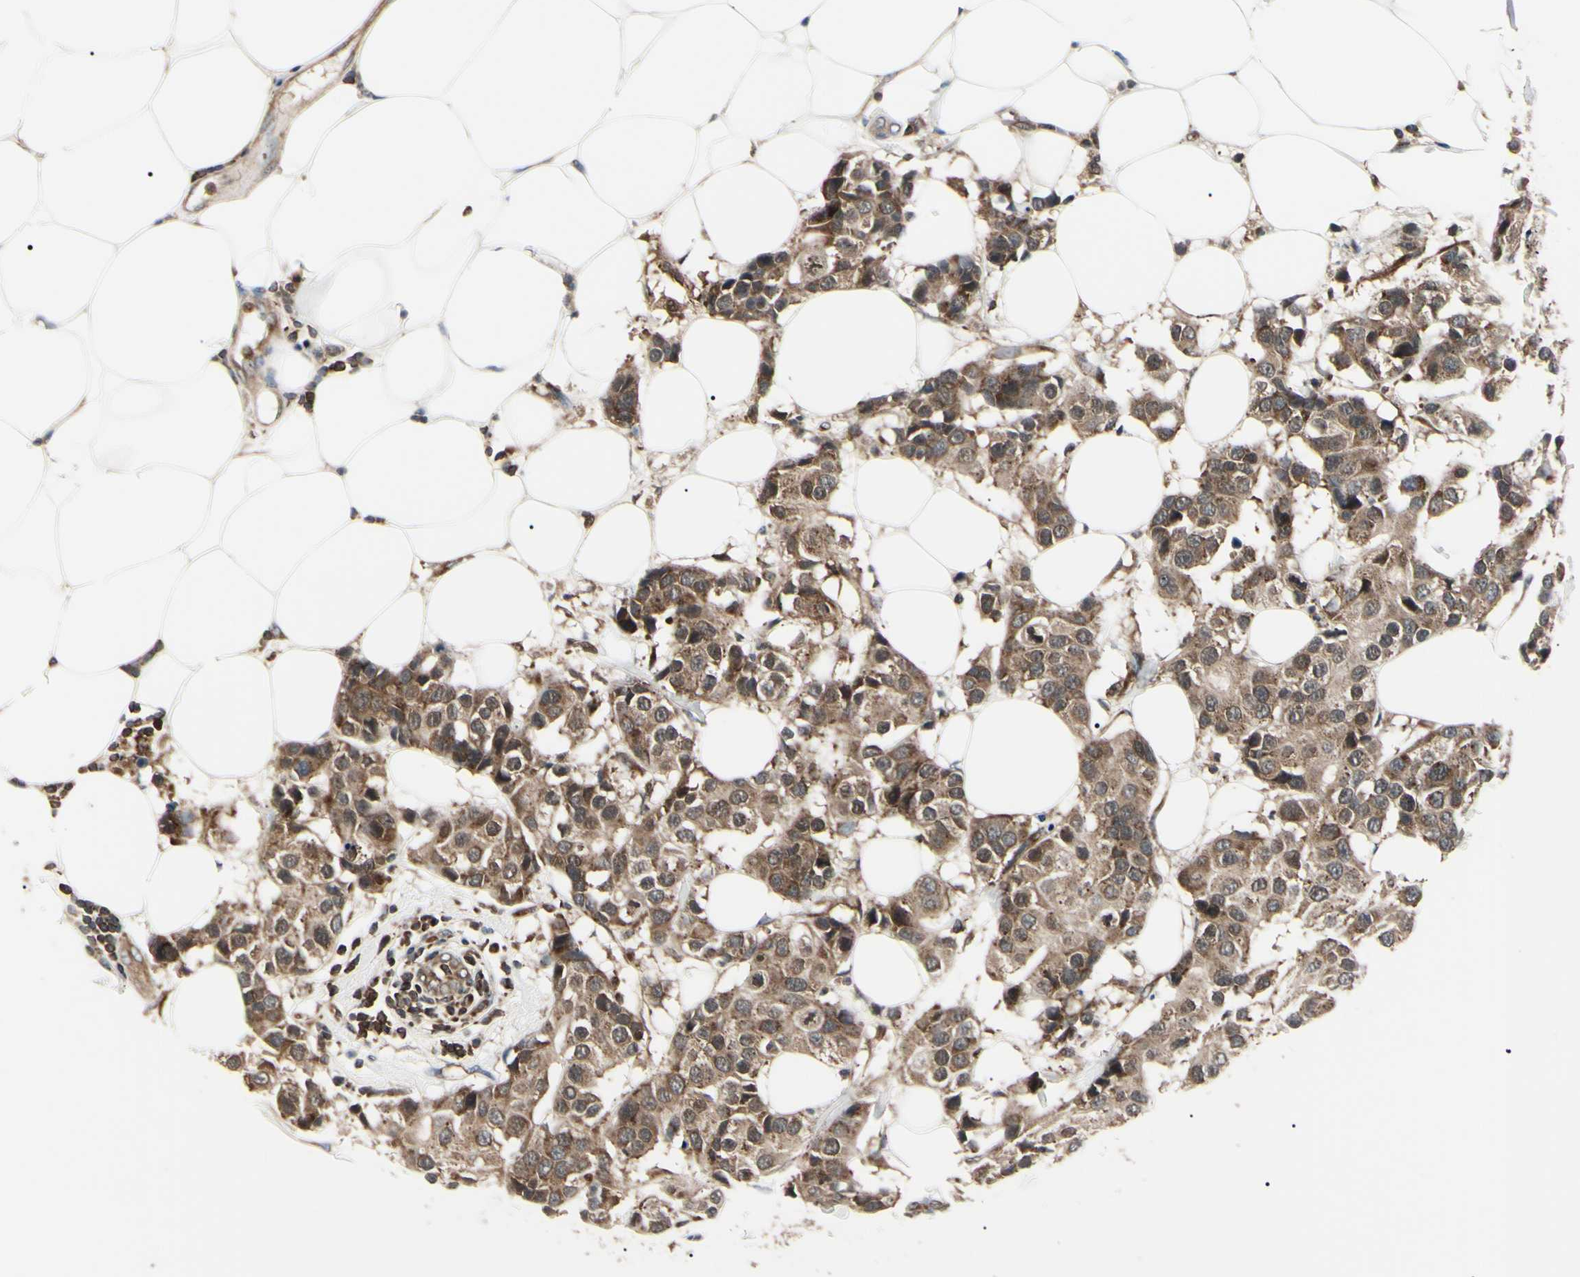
{"staining": {"intensity": "moderate", "quantity": ">75%", "location": "cytoplasmic/membranous"}, "tissue": "breast cancer", "cell_type": "Tumor cells", "image_type": "cancer", "snomed": [{"axis": "morphology", "description": "Normal tissue, NOS"}, {"axis": "morphology", "description": "Duct carcinoma"}, {"axis": "topography", "description": "Breast"}], "caption": "Breast cancer (infiltrating ductal carcinoma) tissue displays moderate cytoplasmic/membranous positivity in about >75% of tumor cells, visualized by immunohistochemistry.", "gene": "MAPRE1", "patient": {"sex": "female", "age": 39}}